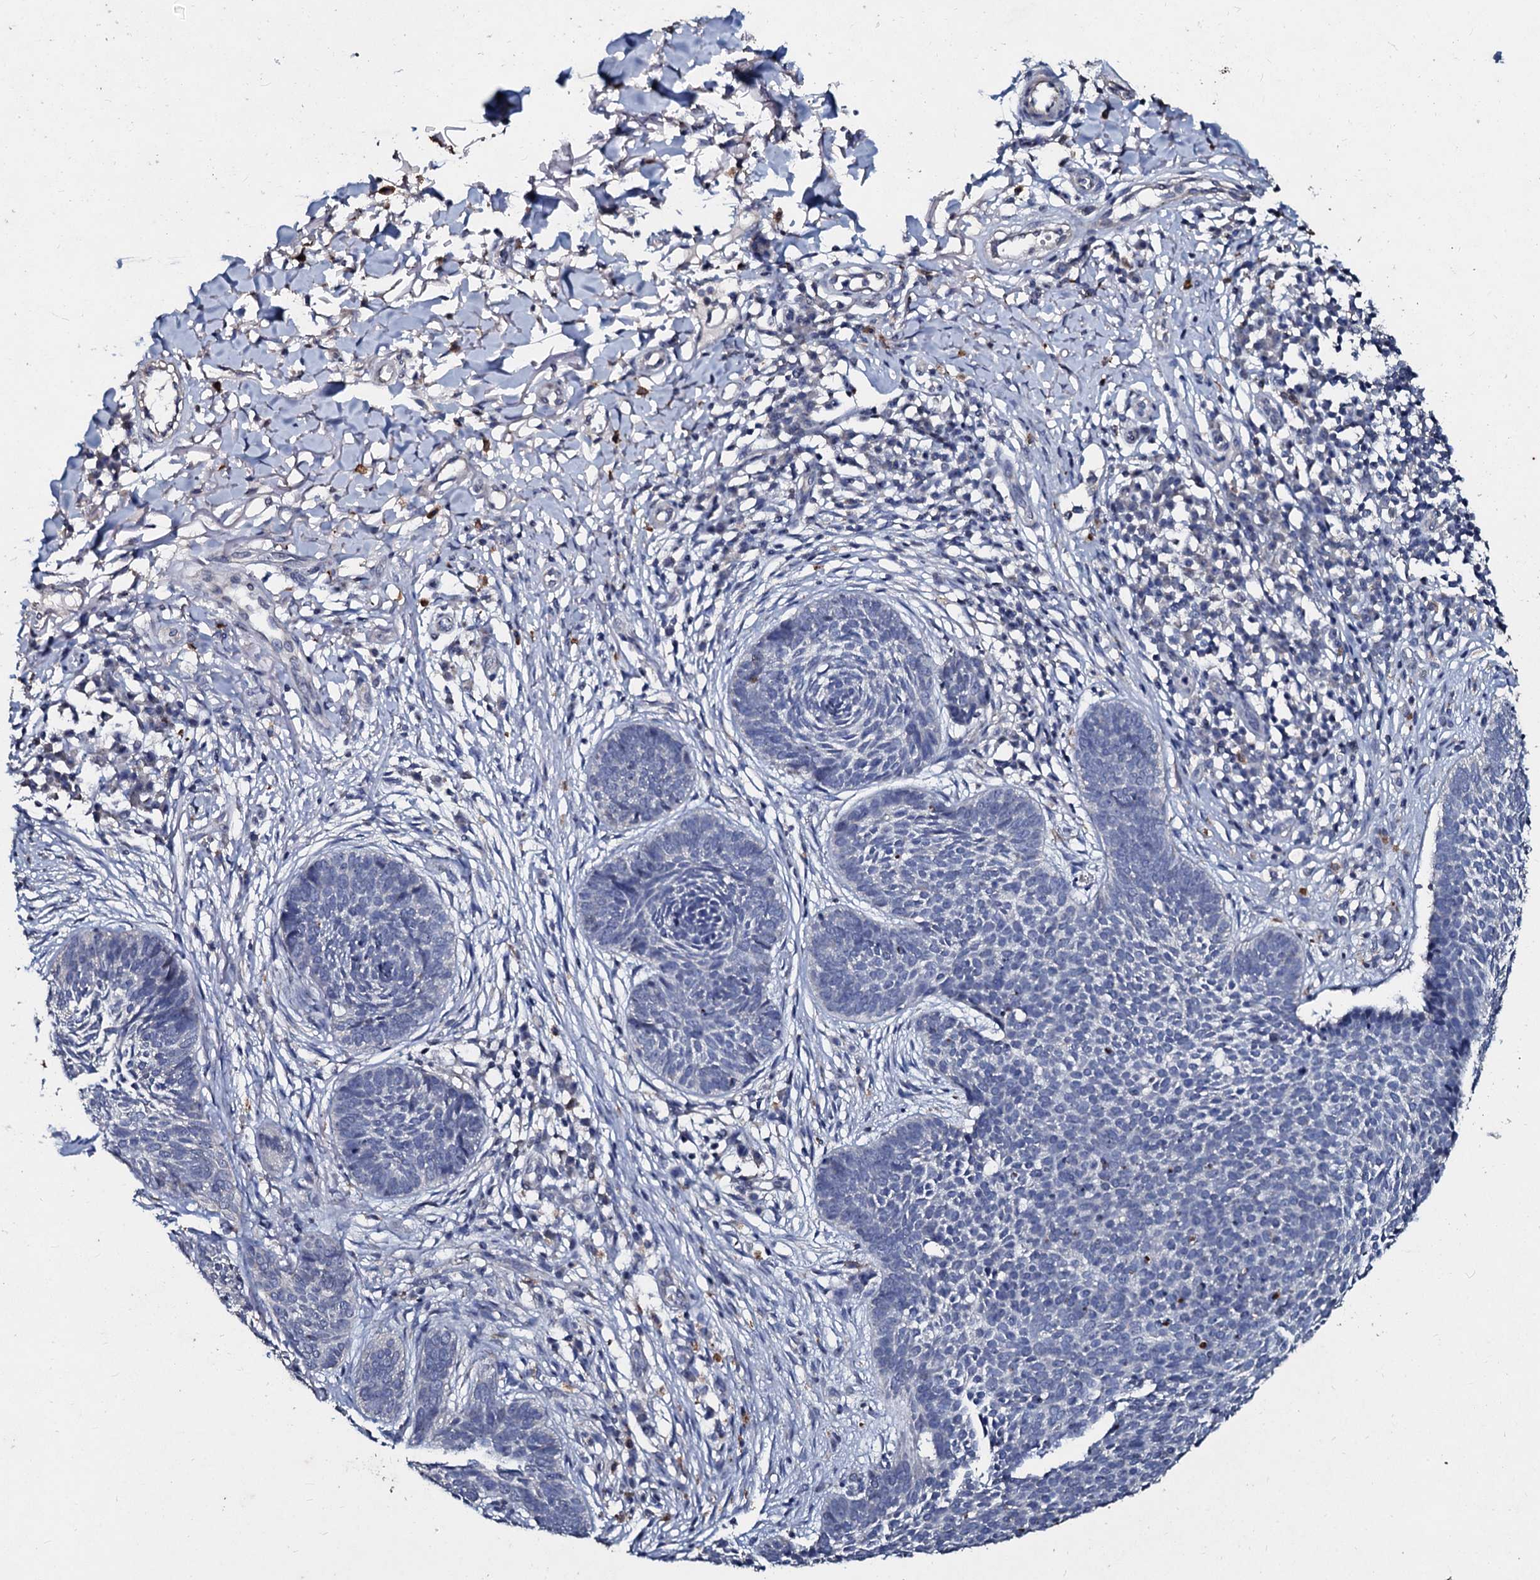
{"staining": {"intensity": "negative", "quantity": "none", "location": "none"}, "tissue": "skin cancer", "cell_type": "Tumor cells", "image_type": "cancer", "snomed": [{"axis": "morphology", "description": "Basal cell carcinoma"}, {"axis": "topography", "description": "Skin"}], "caption": "Photomicrograph shows no significant protein staining in tumor cells of skin basal cell carcinoma.", "gene": "SLC37A4", "patient": {"sex": "female", "age": 64}}